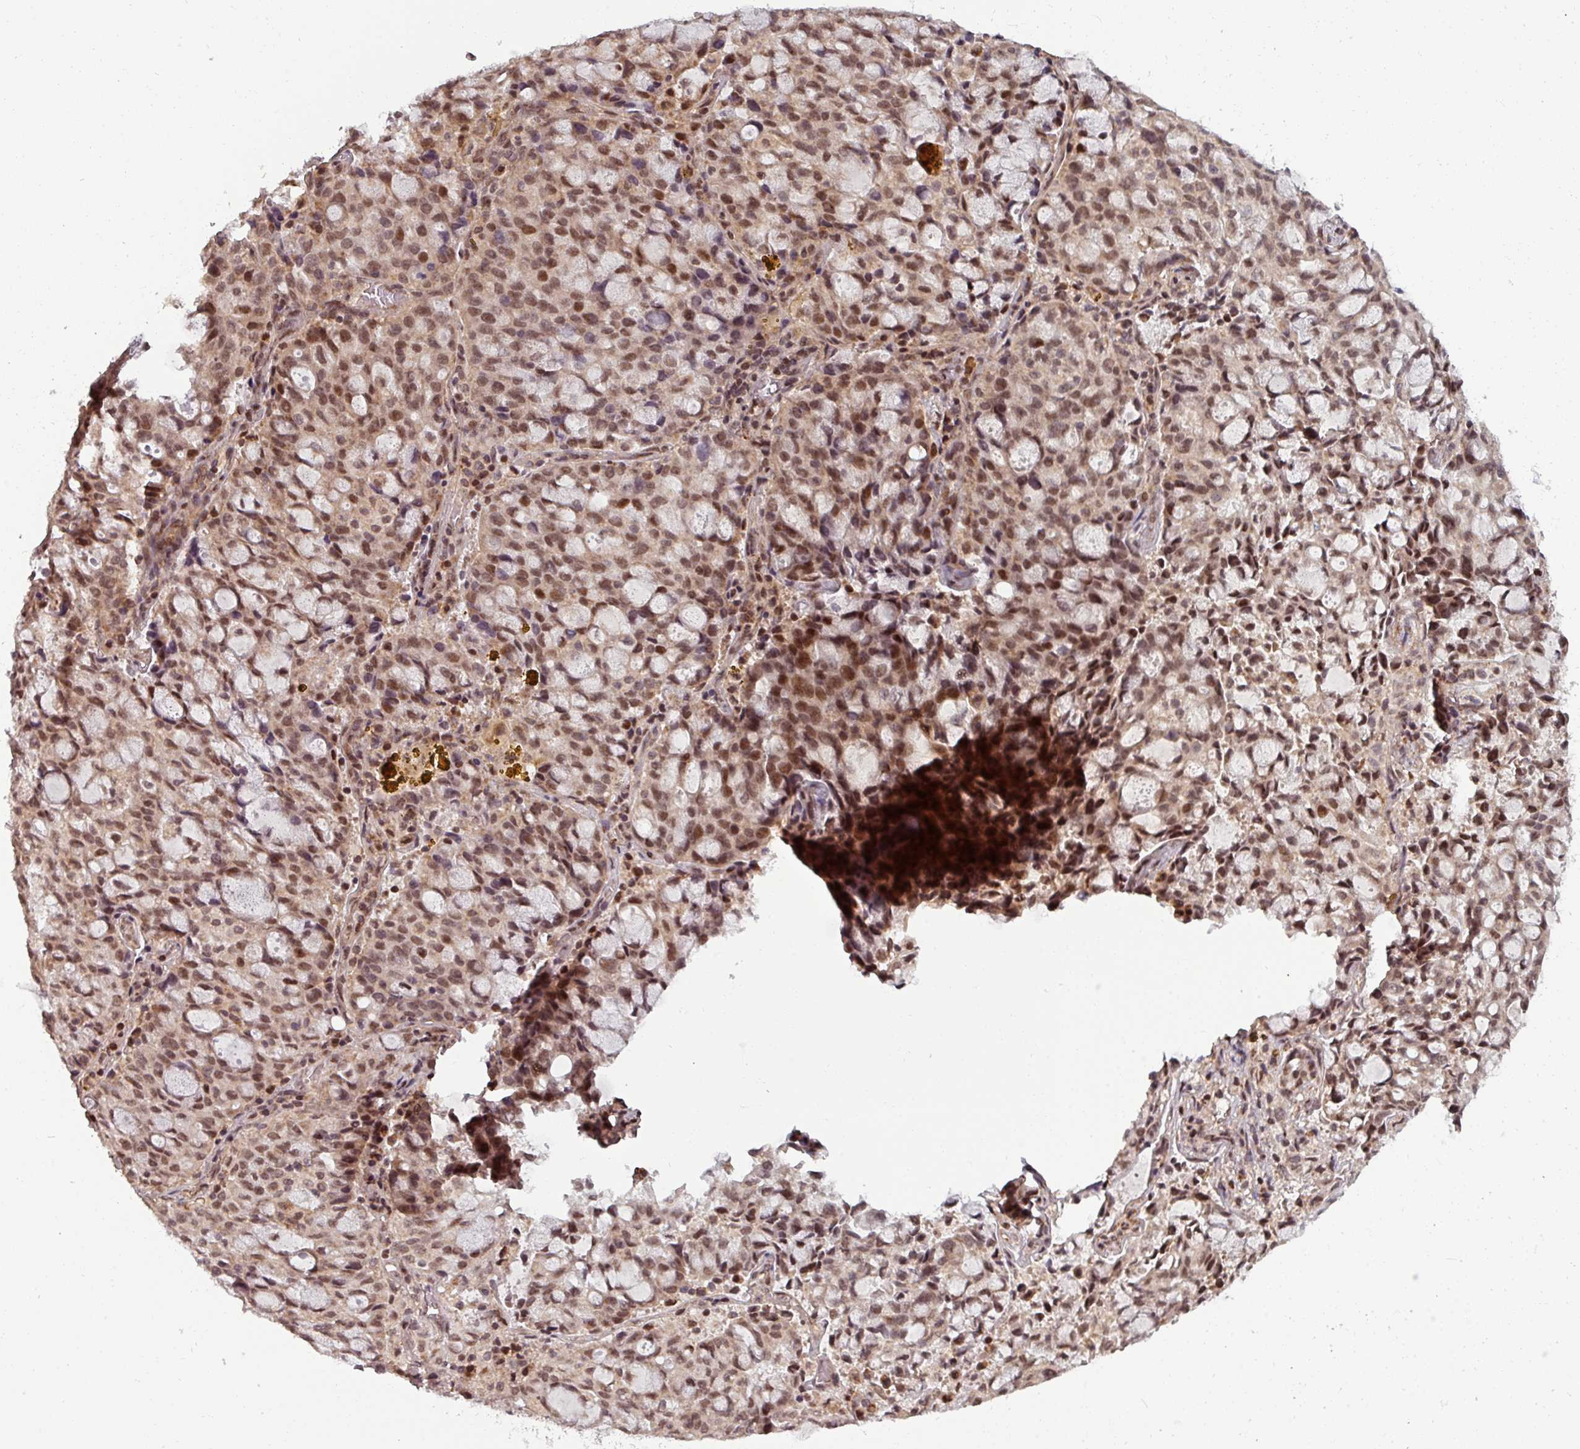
{"staining": {"intensity": "moderate", "quantity": ">75%", "location": "nuclear"}, "tissue": "lung cancer", "cell_type": "Tumor cells", "image_type": "cancer", "snomed": [{"axis": "morphology", "description": "Adenocarcinoma, NOS"}, {"axis": "topography", "description": "Lung"}], "caption": "Immunohistochemical staining of human lung cancer exhibits moderate nuclear protein positivity in approximately >75% of tumor cells.", "gene": "SWI5", "patient": {"sex": "female", "age": 44}}